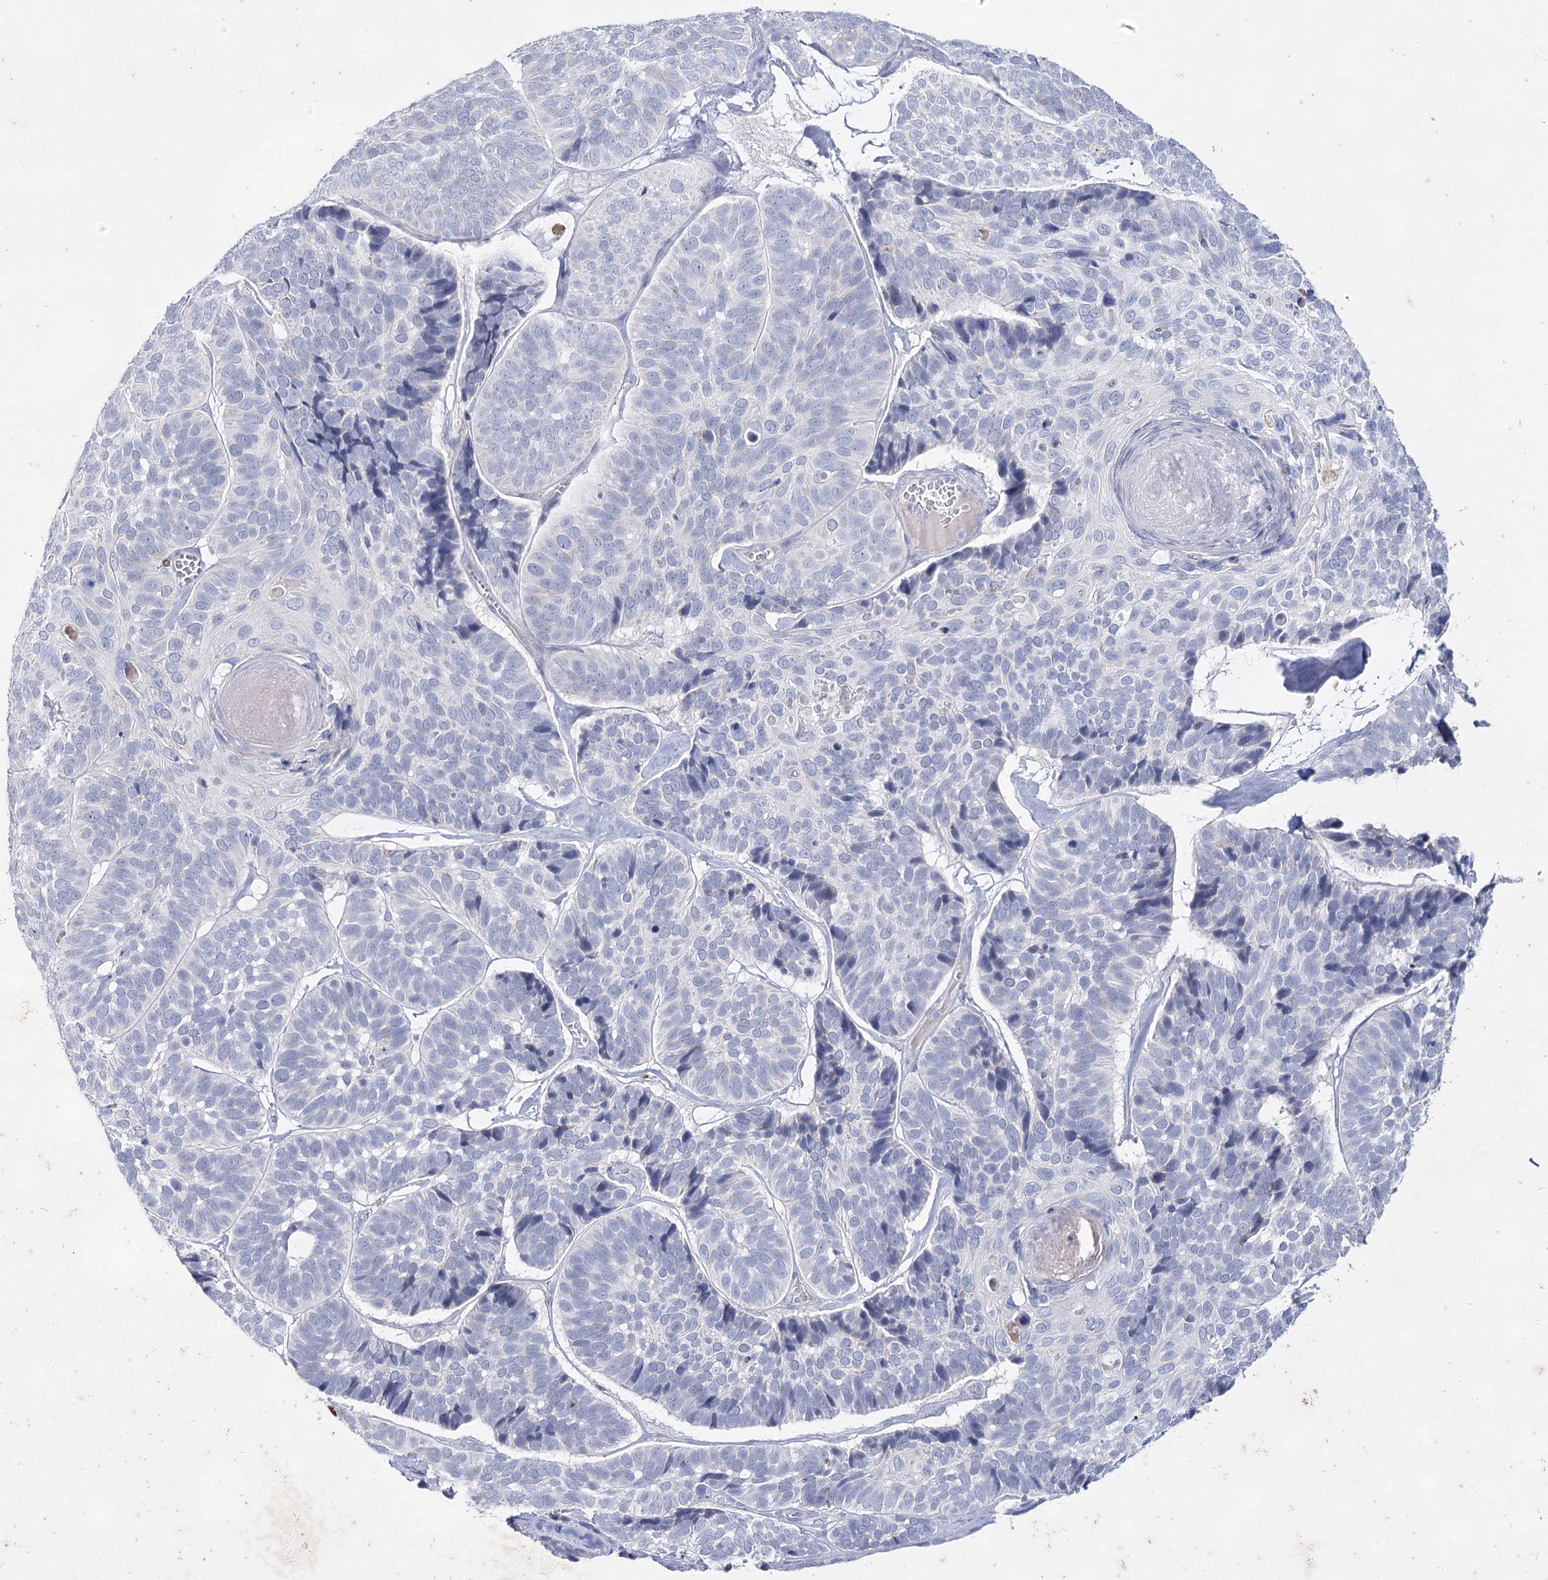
{"staining": {"intensity": "negative", "quantity": "none", "location": "none"}, "tissue": "skin cancer", "cell_type": "Tumor cells", "image_type": "cancer", "snomed": [{"axis": "morphology", "description": "Basal cell carcinoma"}, {"axis": "topography", "description": "Skin"}], "caption": "There is no significant expression in tumor cells of basal cell carcinoma (skin).", "gene": "CCDC73", "patient": {"sex": "male", "age": 62}}